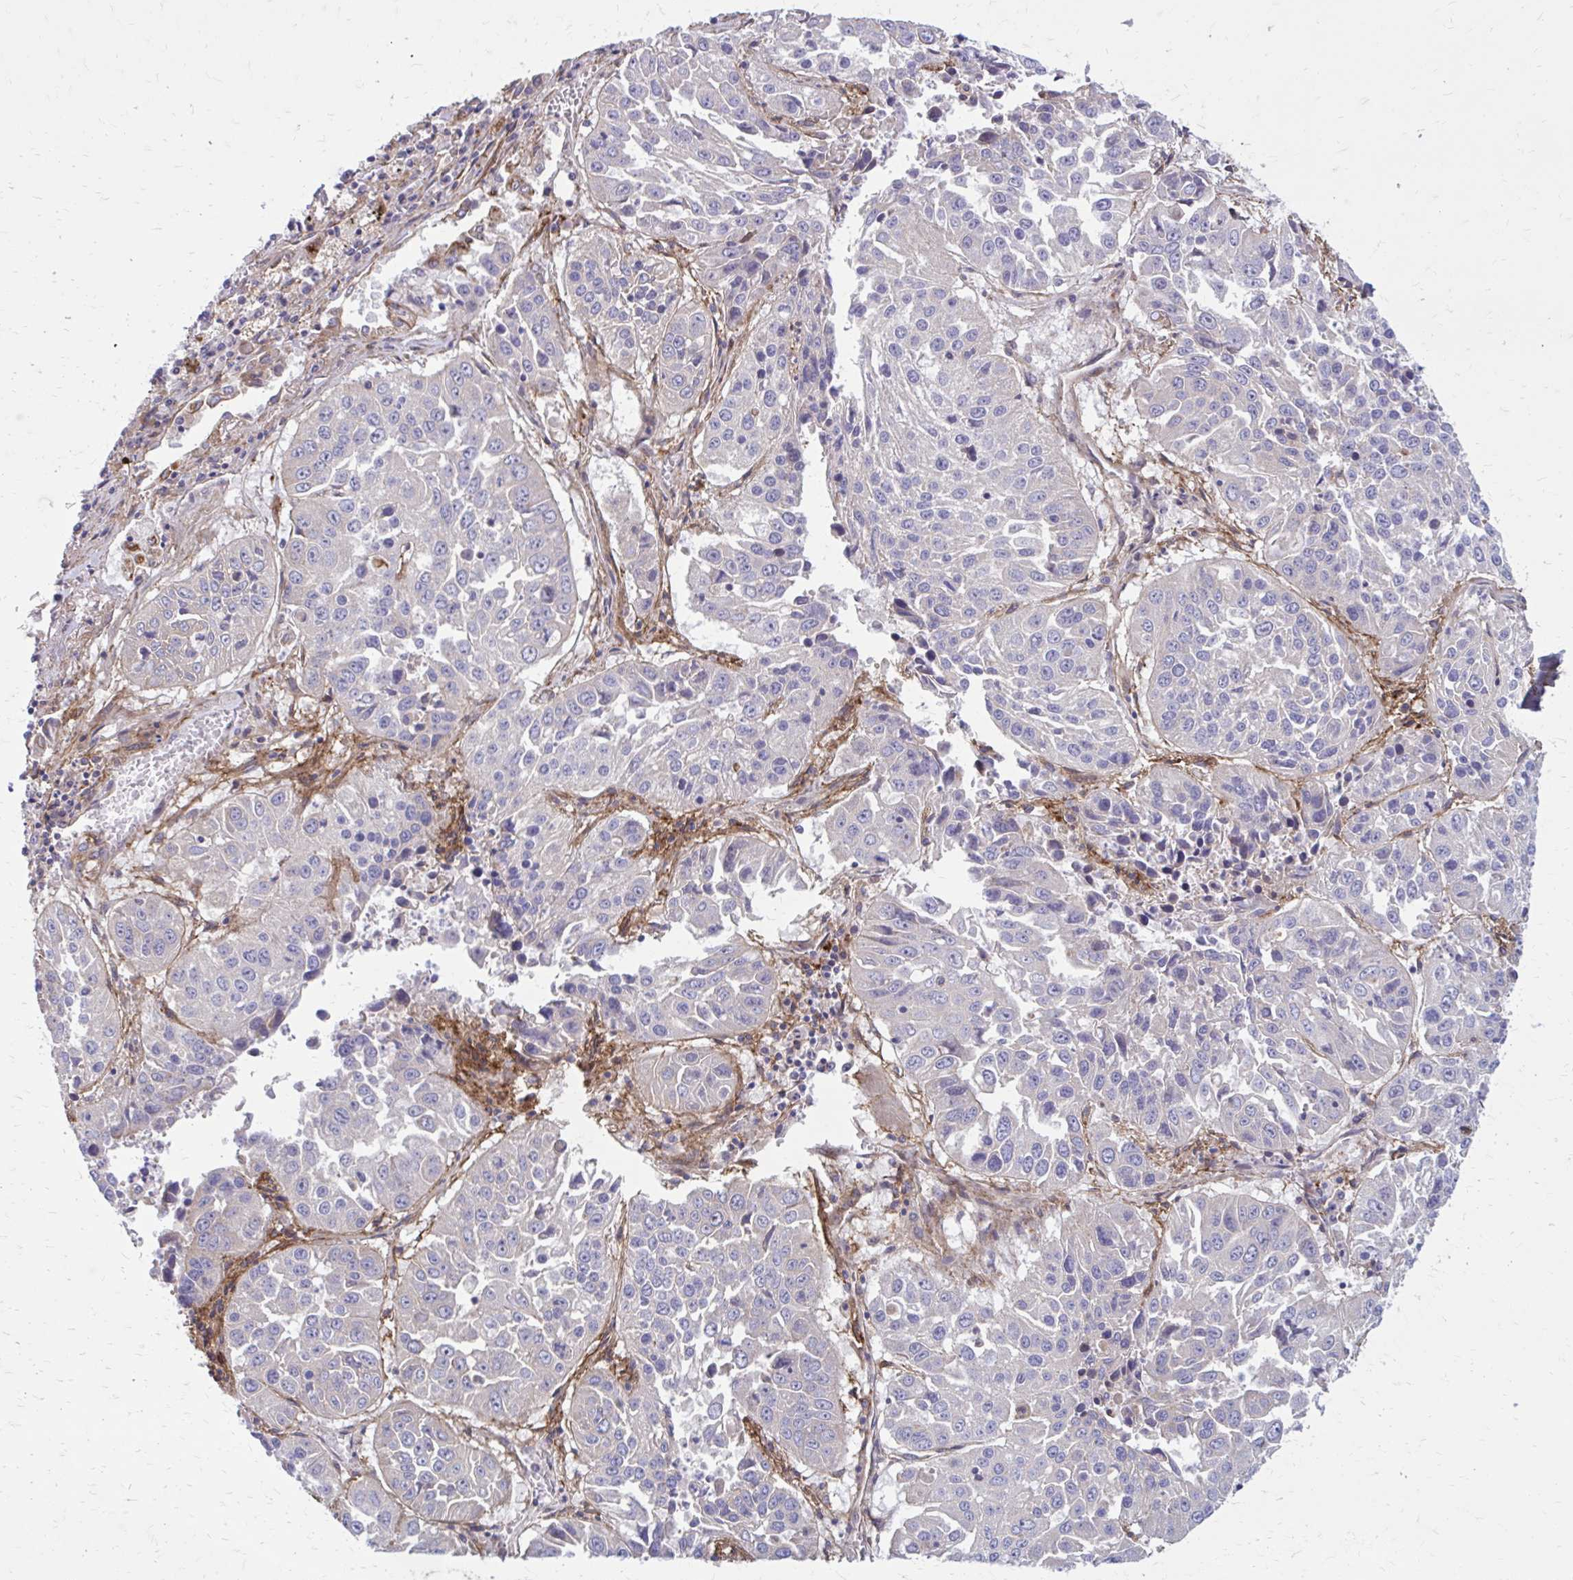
{"staining": {"intensity": "negative", "quantity": "none", "location": "none"}, "tissue": "lung cancer", "cell_type": "Tumor cells", "image_type": "cancer", "snomed": [{"axis": "morphology", "description": "Squamous cell carcinoma, NOS"}, {"axis": "topography", "description": "Lung"}], "caption": "Tumor cells show no significant protein positivity in lung cancer (squamous cell carcinoma).", "gene": "FAP", "patient": {"sex": "female", "age": 61}}